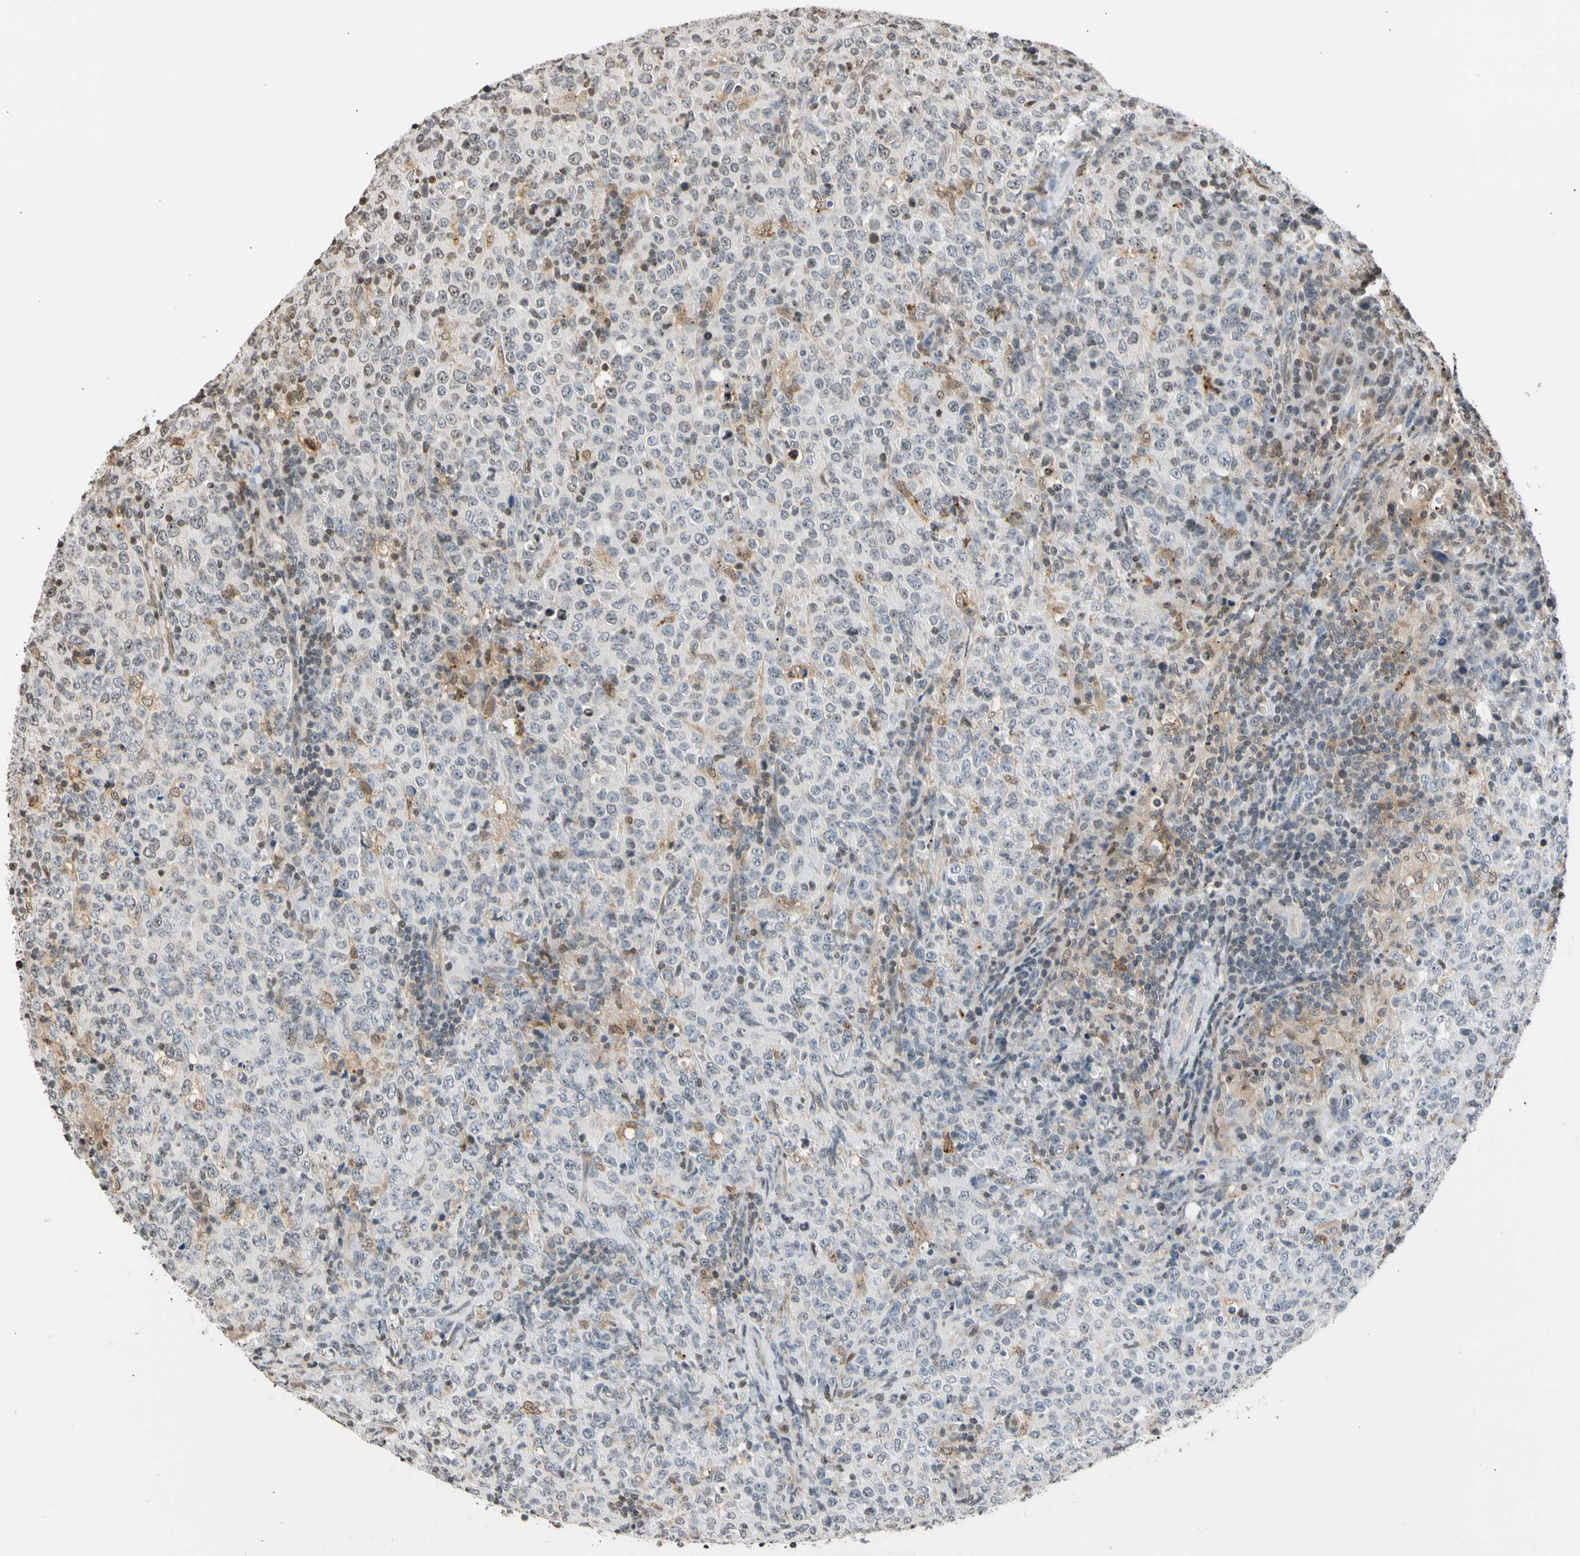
{"staining": {"intensity": "negative", "quantity": "none", "location": "none"}, "tissue": "lymphoma", "cell_type": "Tumor cells", "image_type": "cancer", "snomed": [{"axis": "morphology", "description": "Malignant lymphoma, non-Hodgkin's type, High grade"}, {"axis": "topography", "description": "Tonsil"}], "caption": "The image reveals no significant positivity in tumor cells of lymphoma.", "gene": "GPX4", "patient": {"sex": "female", "age": 36}}